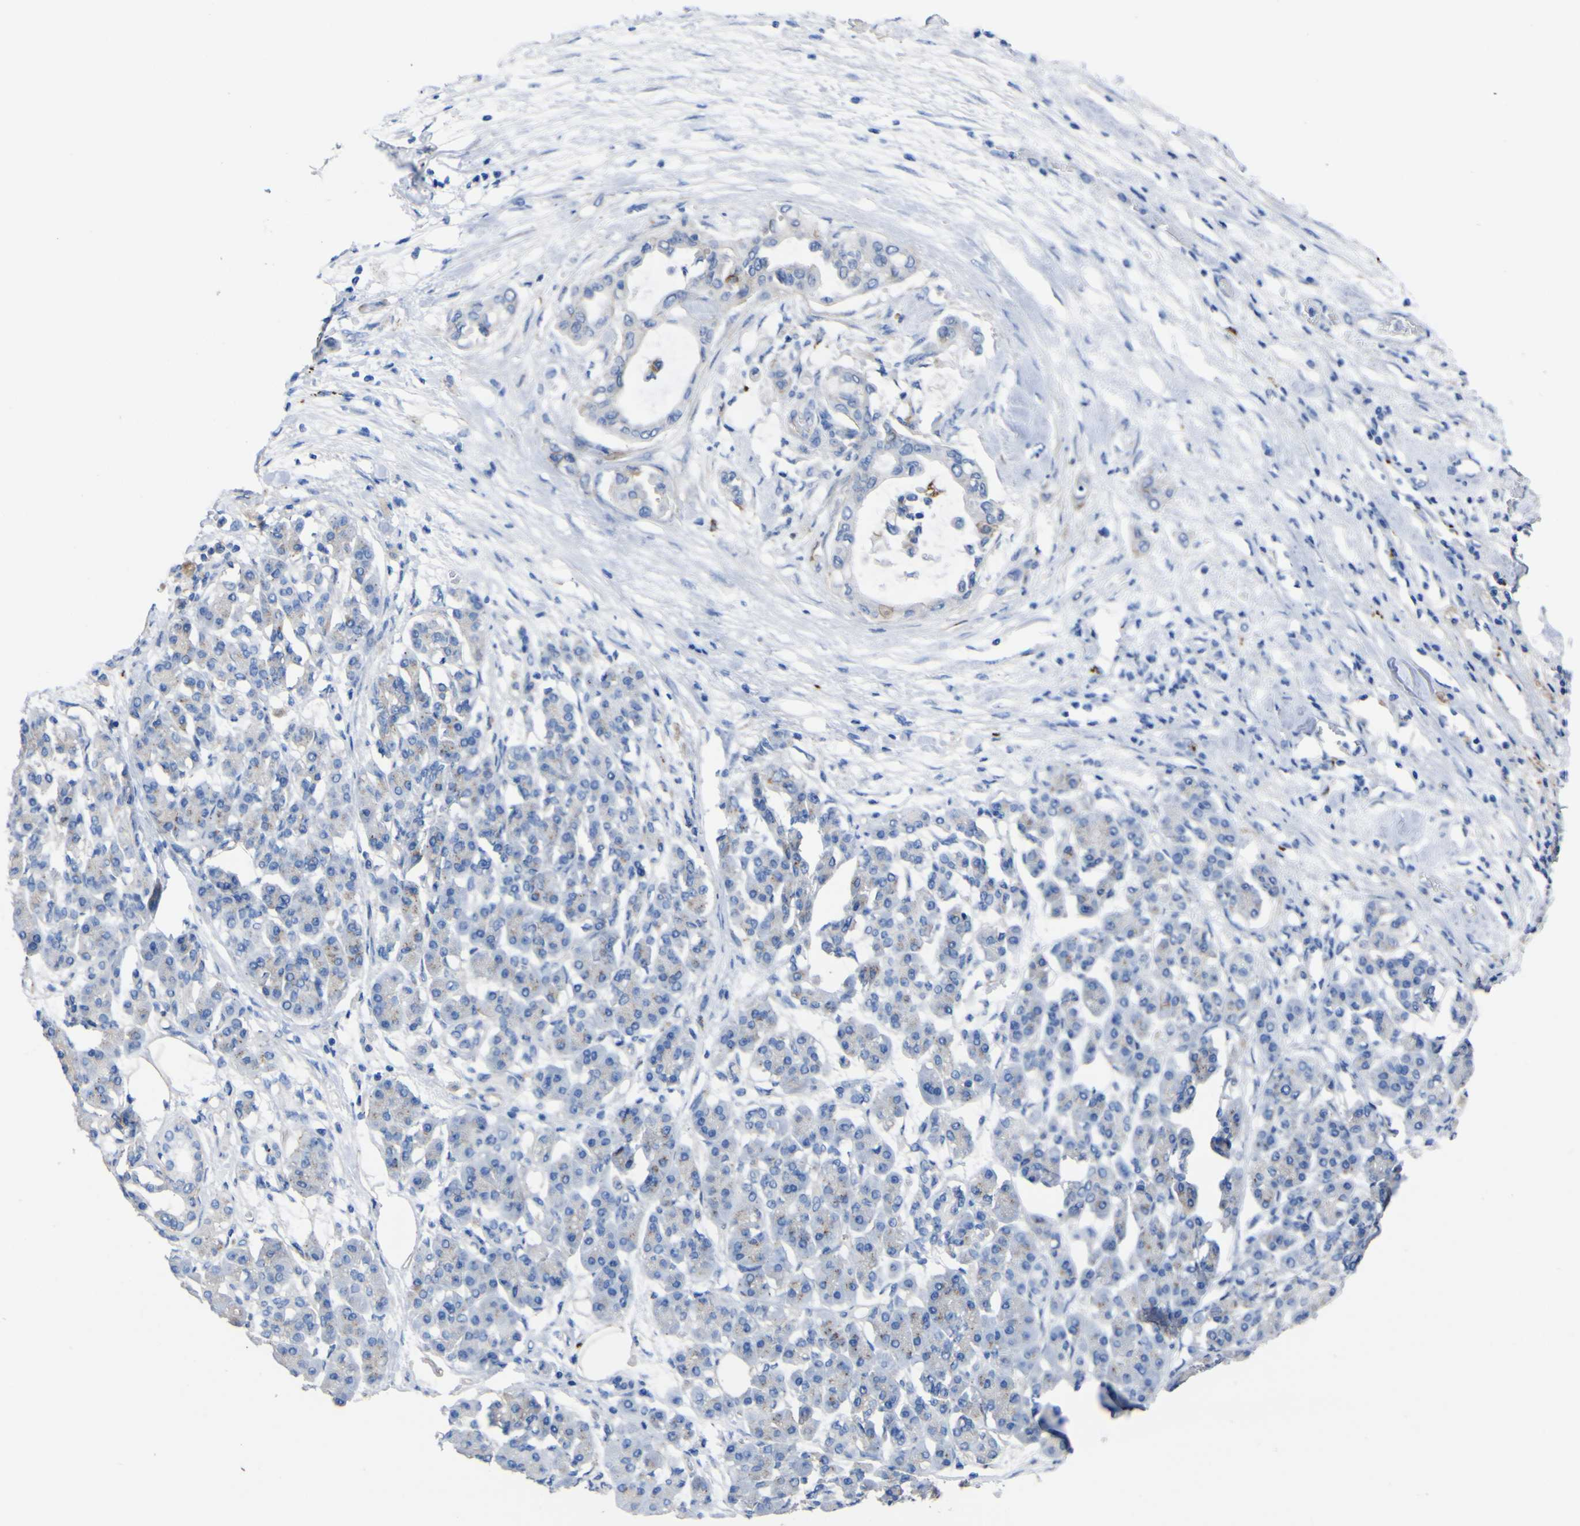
{"staining": {"intensity": "weak", "quantity": "<25%", "location": "cytoplasmic/membranous"}, "tissue": "pancreatic cancer", "cell_type": "Tumor cells", "image_type": "cancer", "snomed": [{"axis": "morphology", "description": "Adenocarcinoma, NOS"}, {"axis": "morphology", "description": "Adenocarcinoma, metastatic, NOS"}, {"axis": "topography", "description": "Lymph node"}, {"axis": "topography", "description": "Pancreas"}, {"axis": "topography", "description": "Duodenum"}], "caption": "Tumor cells show no significant protein positivity in pancreatic cancer. Brightfield microscopy of IHC stained with DAB (3,3'-diaminobenzidine) (brown) and hematoxylin (blue), captured at high magnification.", "gene": "AGO4", "patient": {"sex": "female", "age": 64}}